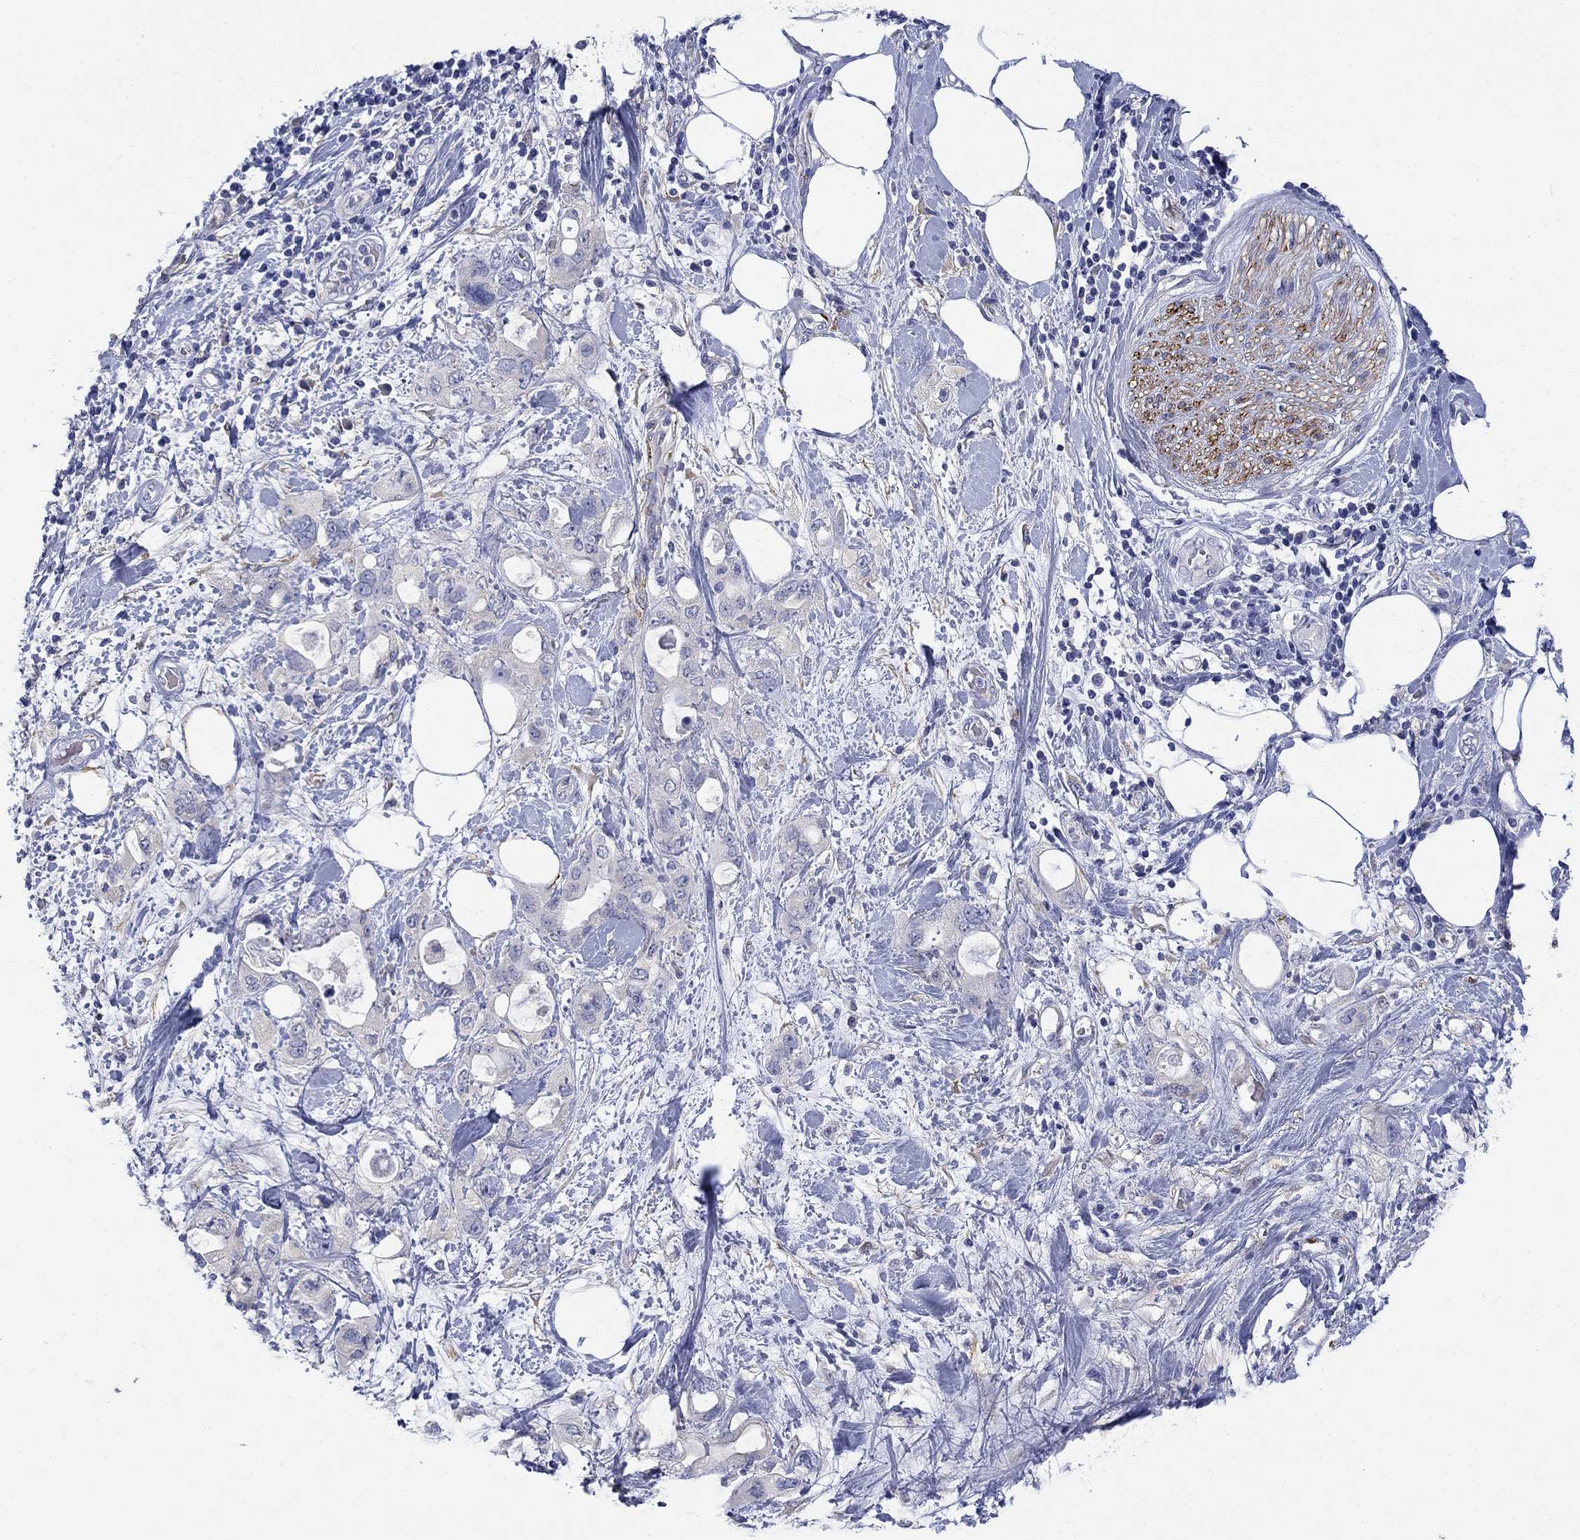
{"staining": {"intensity": "negative", "quantity": "none", "location": "none"}, "tissue": "pancreatic cancer", "cell_type": "Tumor cells", "image_type": "cancer", "snomed": [{"axis": "morphology", "description": "Adenocarcinoma, NOS"}, {"axis": "topography", "description": "Pancreas"}], "caption": "Tumor cells are negative for protein expression in human pancreatic adenocarcinoma.", "gene": "PTPRZ1", "patient": {"sex": "female", "age": 56}}